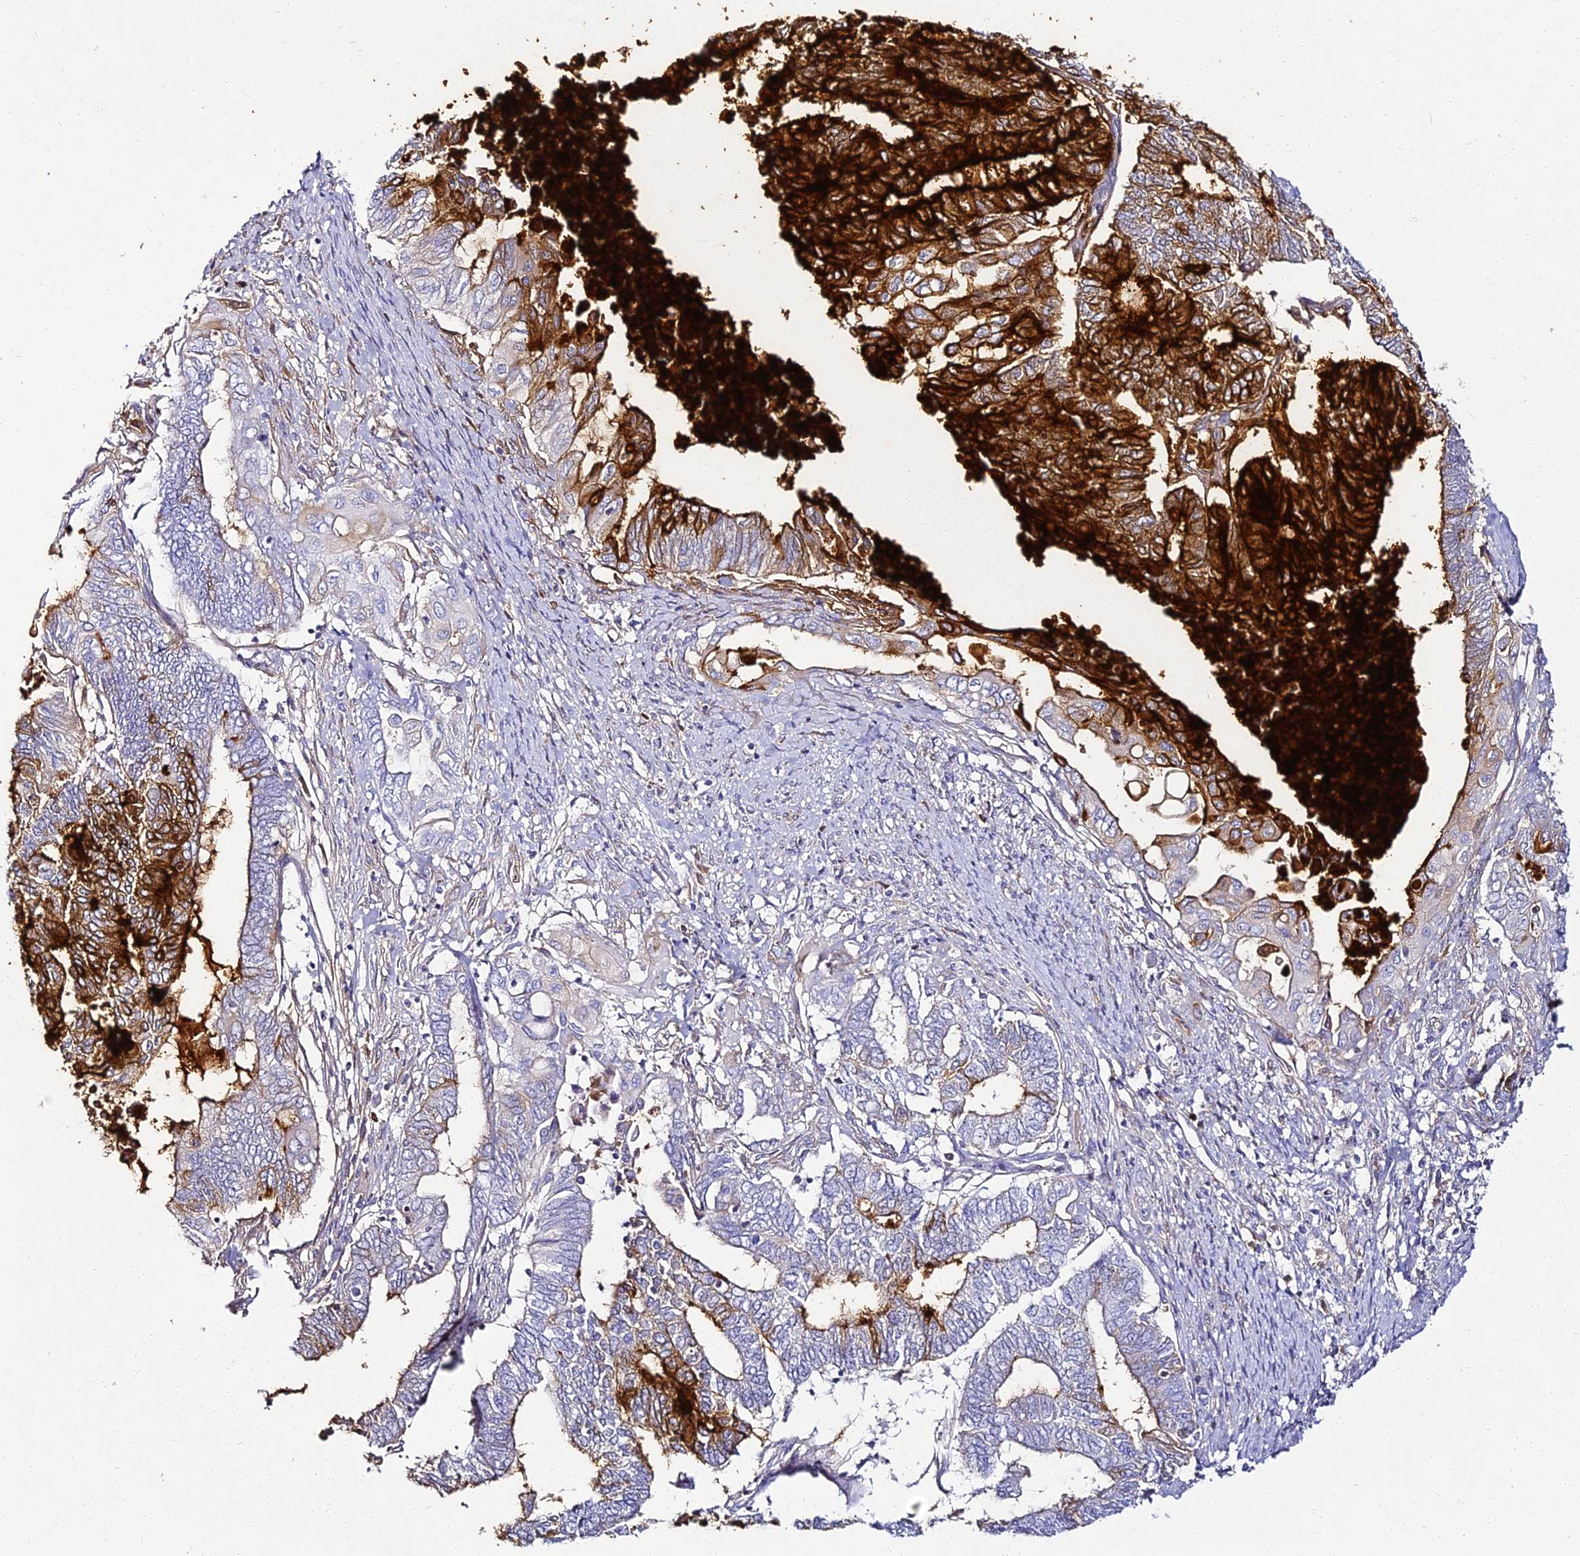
{"staining": {"intensity": "strong", "quantity": "<25%", "location": "cytoplasmic/membranous"}, "tissue": "endometrial cancer", "cell_type": "Tumor cells", "image_type": "cancer", "snomed": [{"axis": "morphology", "description": "Adenocarcinoma, NOS"}, {"axis": "topography", "description": "Uterus"}, {"axis": "topography", "description": "Endometrium"}], "caption": "Protein analysis of endometrial adenocarcinoma tissue reveals strong cytoplasmic/membranous expression in approximately <25% of tumor cells.", "gene": "ALPG", "patient": {"sex": "female", "age": 70}}